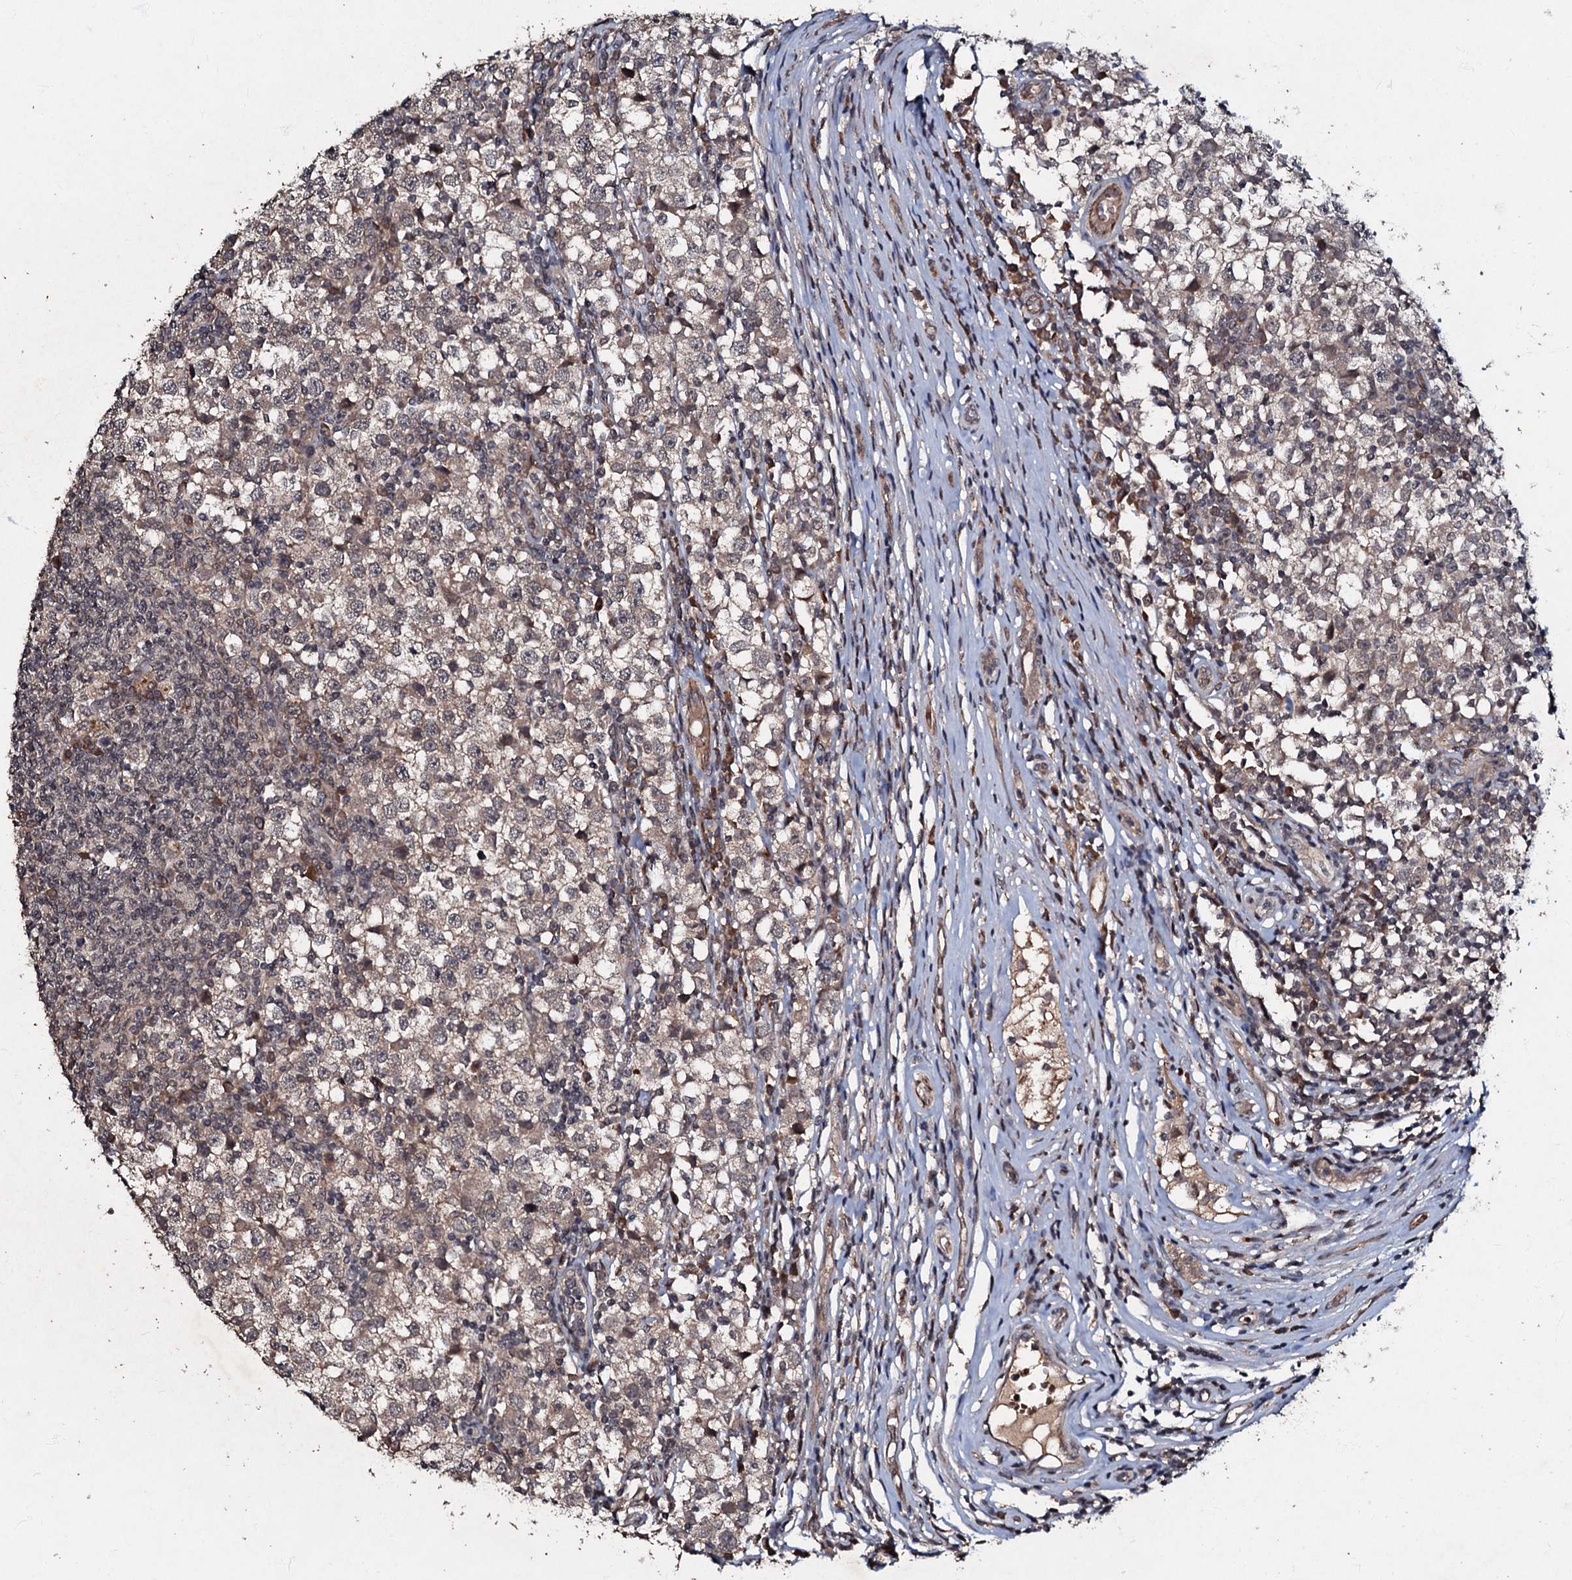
{"staining": {"intensity": "weak", "quantity": ">75%", "location": "cytoplasmic/membranous"}, "tissue": "testis cancer", "cell_type": "Tumor cells", "image_type": "cancer", "snomed": [{"axis": "morphology", "description": "Seminoma, NOS"}, {"axis": "topography", "description": "Testis"}], "caption": "The micrograph shows a brown stain indicating the presence of a protein in the cytoplasmic/membranous of tumor cells in testis cancer.", "gene": "MANSC4", "patient": {"sex": "male", "age": 65}}